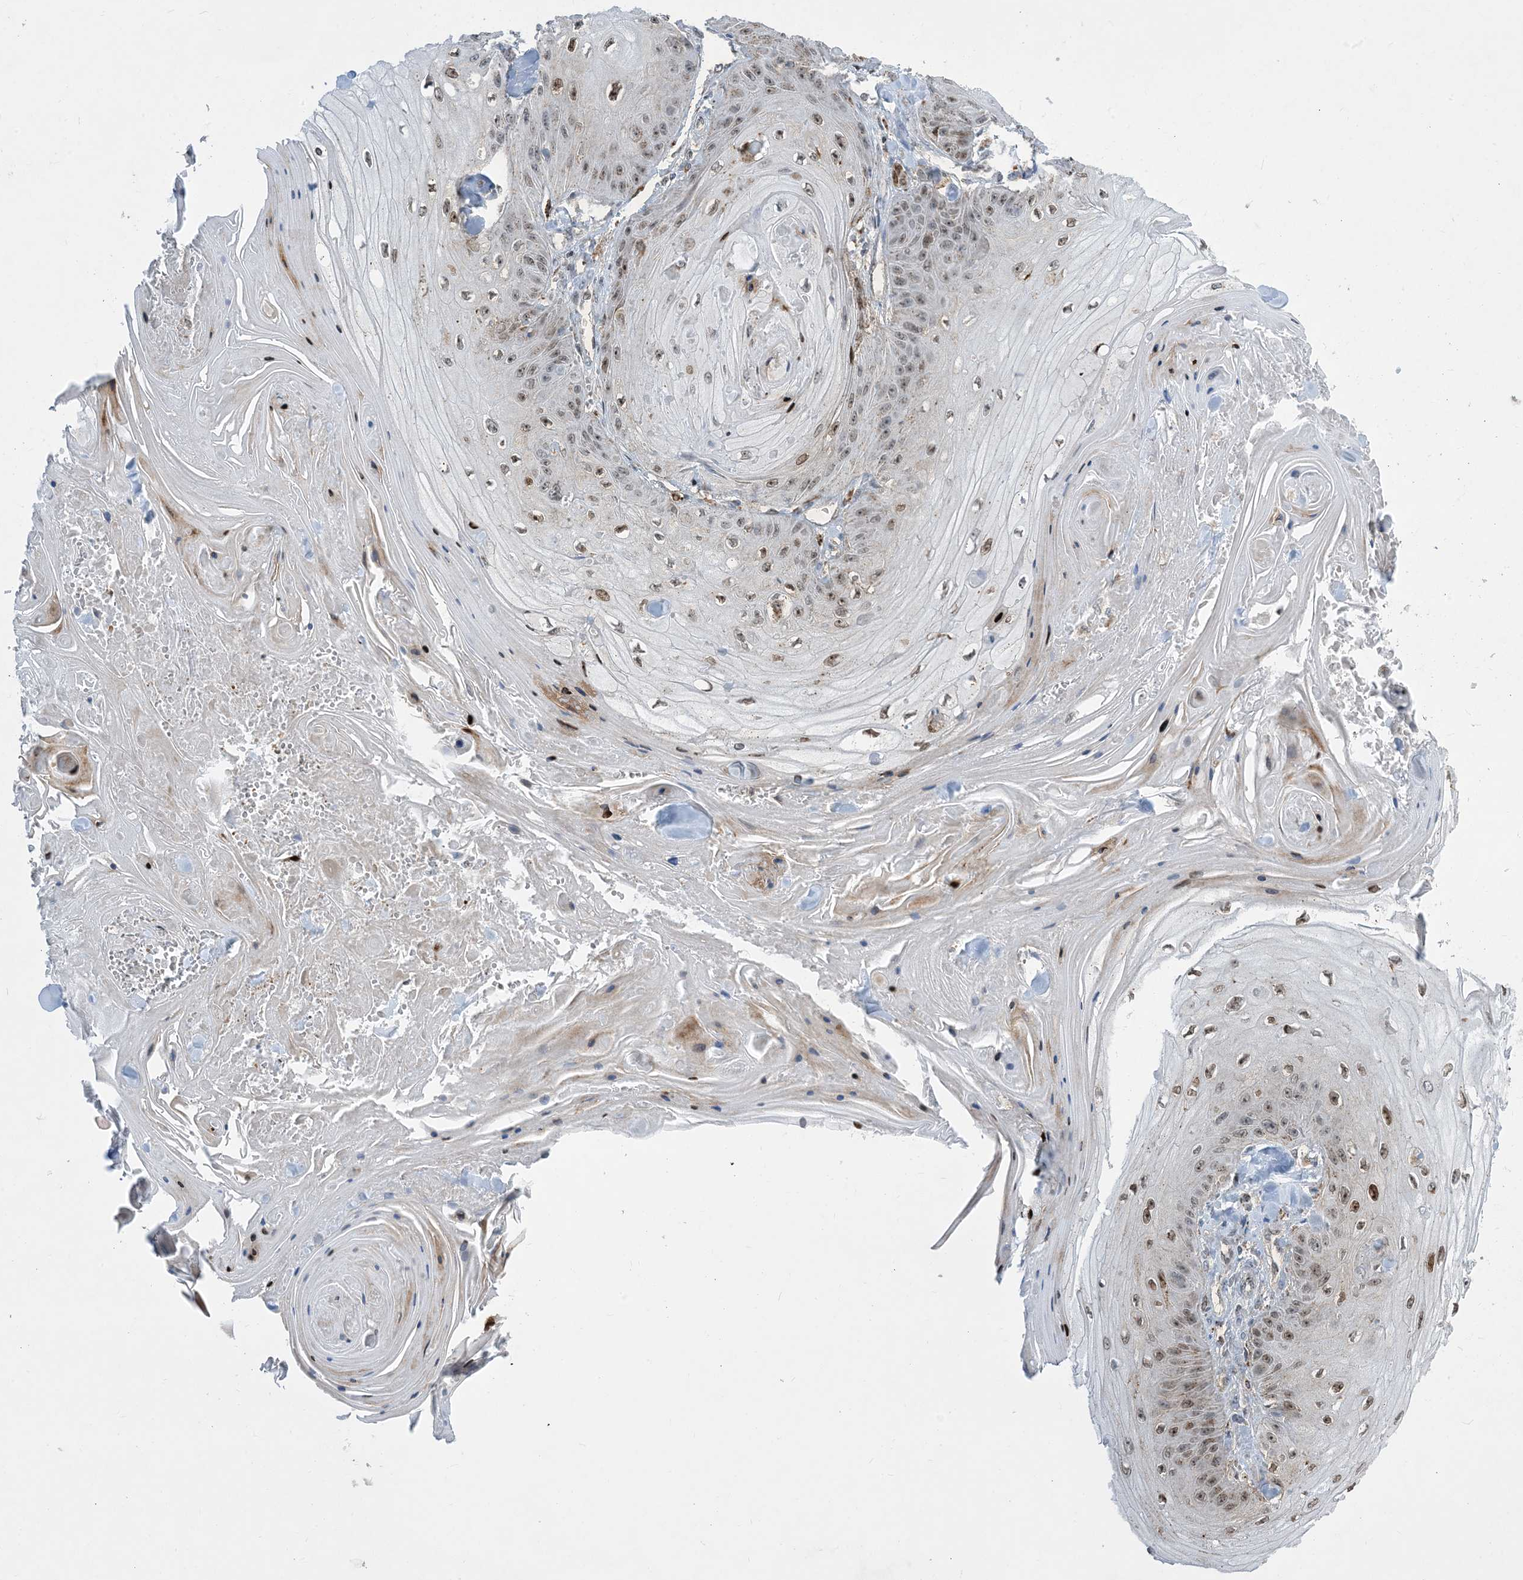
{"staining": {"intensity": "moderate", "quantity": "25%-75%", "location": "nuclear"}, "tissue": "skin cancer", "cell_type": "Tumor cells", "image_type": "cancer", "snomed": [{"axis": "morphology", "description": "Squamous cell carcinoma, NOS"}, {"axis": "topography", "description": "Skin"}], "caption": "Immunohistochemical staining of skin cancer (squamous cell carcinoma) shows medium levels of moderate nuclear expression in approximately 25%-75% of tumor cells.", "gene": "SLC25A53", "patient": {"sex": "male", "age": 74}}